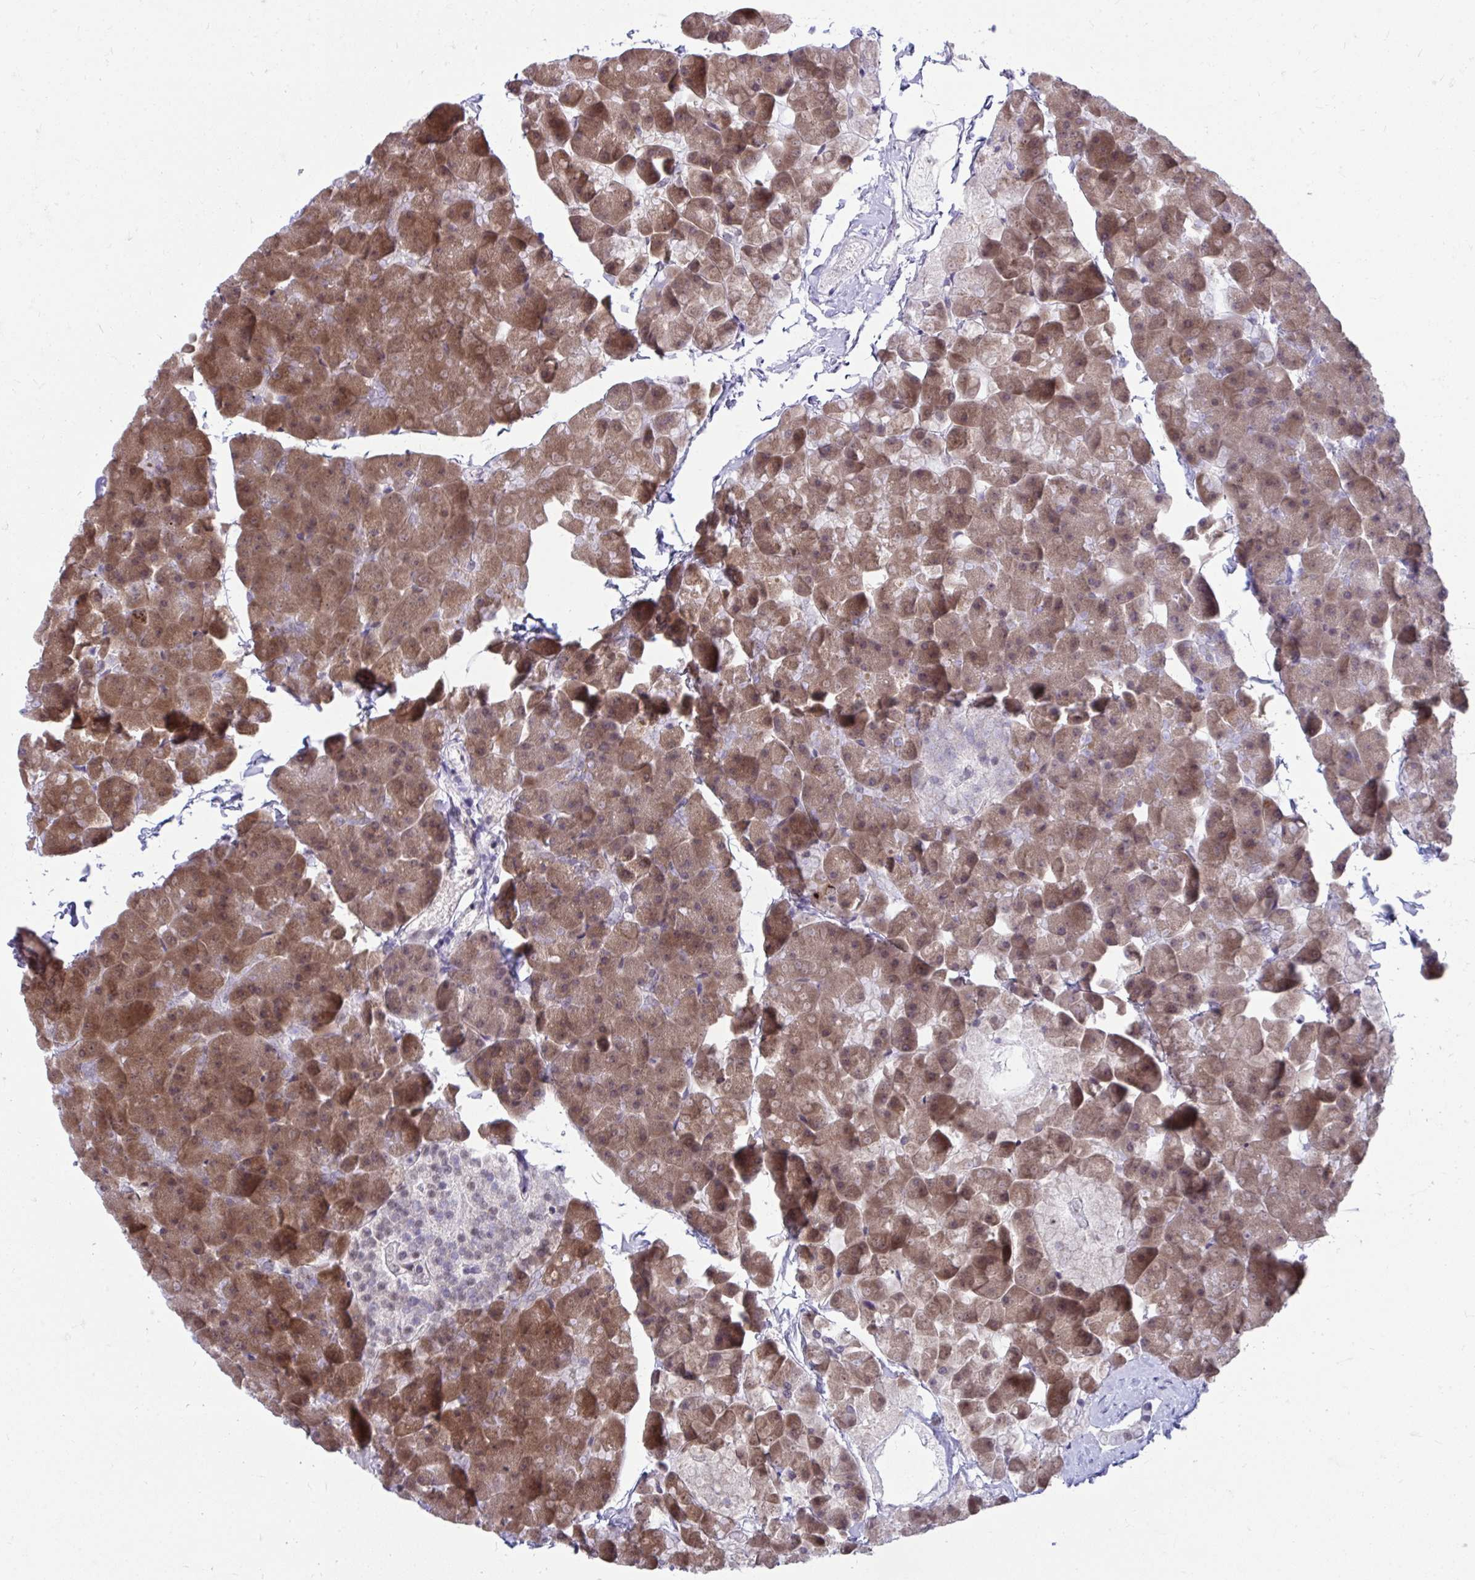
{"staining": {"intensity": "strong", "quantity": ">75%", "location": "cytoplasmic/membranous"}, "tissue": "pancreas", "cell_type": "Exocrine glandular cells", "image_type": "normal", "snomed": [{"axis": "morphology", "description": "Normal tissue, NOS"}, {"axis": "topography", "description": "Pancreas"}], "caption": "IHC photomicrograph of benign human pancreas stained for a protein (brown), which displays high levels of strong cytoplasmic/membranous staining in approximately >75% of exocrine glandular cells.", "gene": "SELENON", "patient": {"sex": "male", "age": 35}}